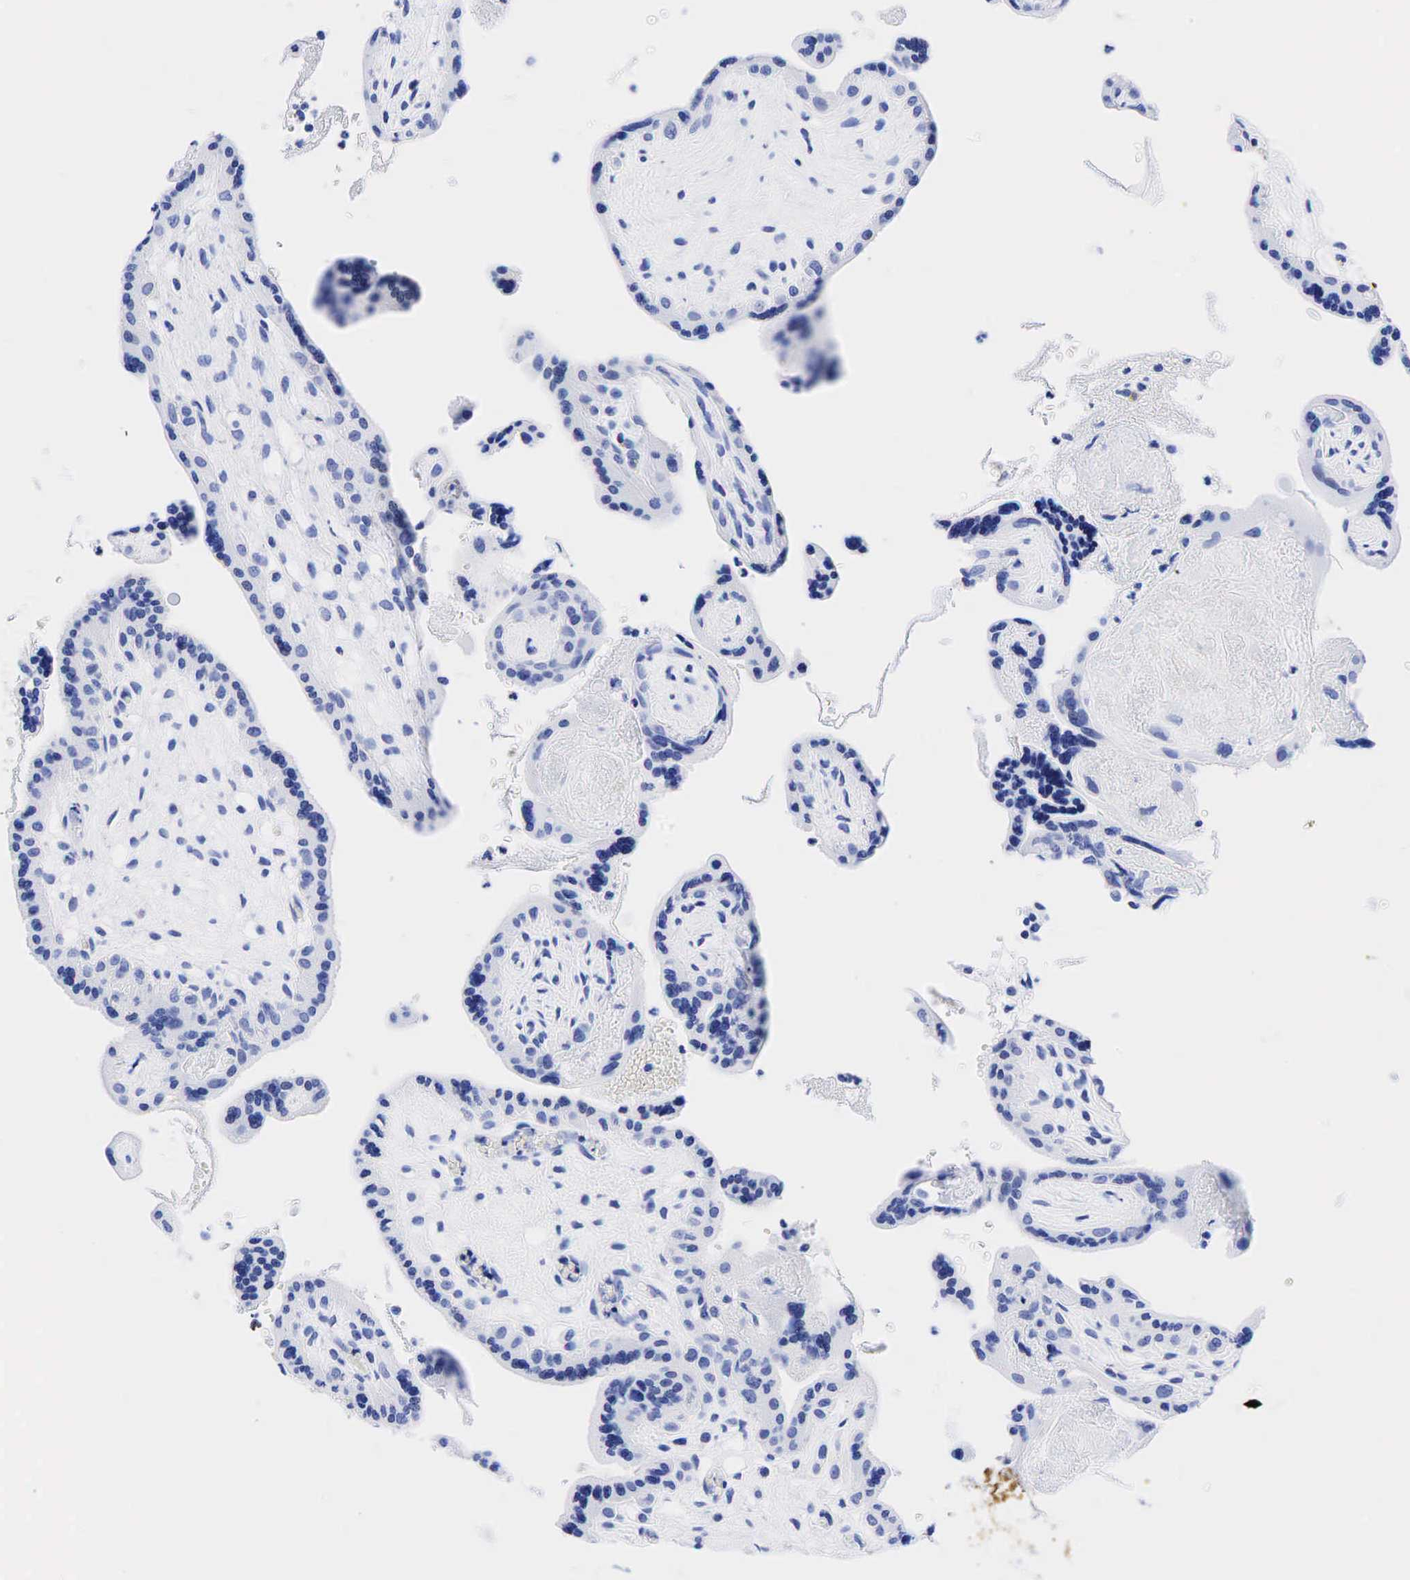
{"staining": {"intensity": "negative", "quantity": "none", "location": "none"}, "tissue": "placenta", "cell_type": "Trophoblastic cells", "image_type": "normal", "snomed": [{"axis": "morphology", "description": "Normal tissue, NOS"}, {"axis": "topography", "description": "Placenta"}], "caption": "This image is of benign placenta stained with immunohistochemistry (IHC) to label a protein in brown with the nuclei are counter-stained blue. There is no positivity in trophoblastic cells. (DAB IHC with hematoxylin counter stain).", "gene": "CHGA", "patient": {"sex": "female", "age": 24}}